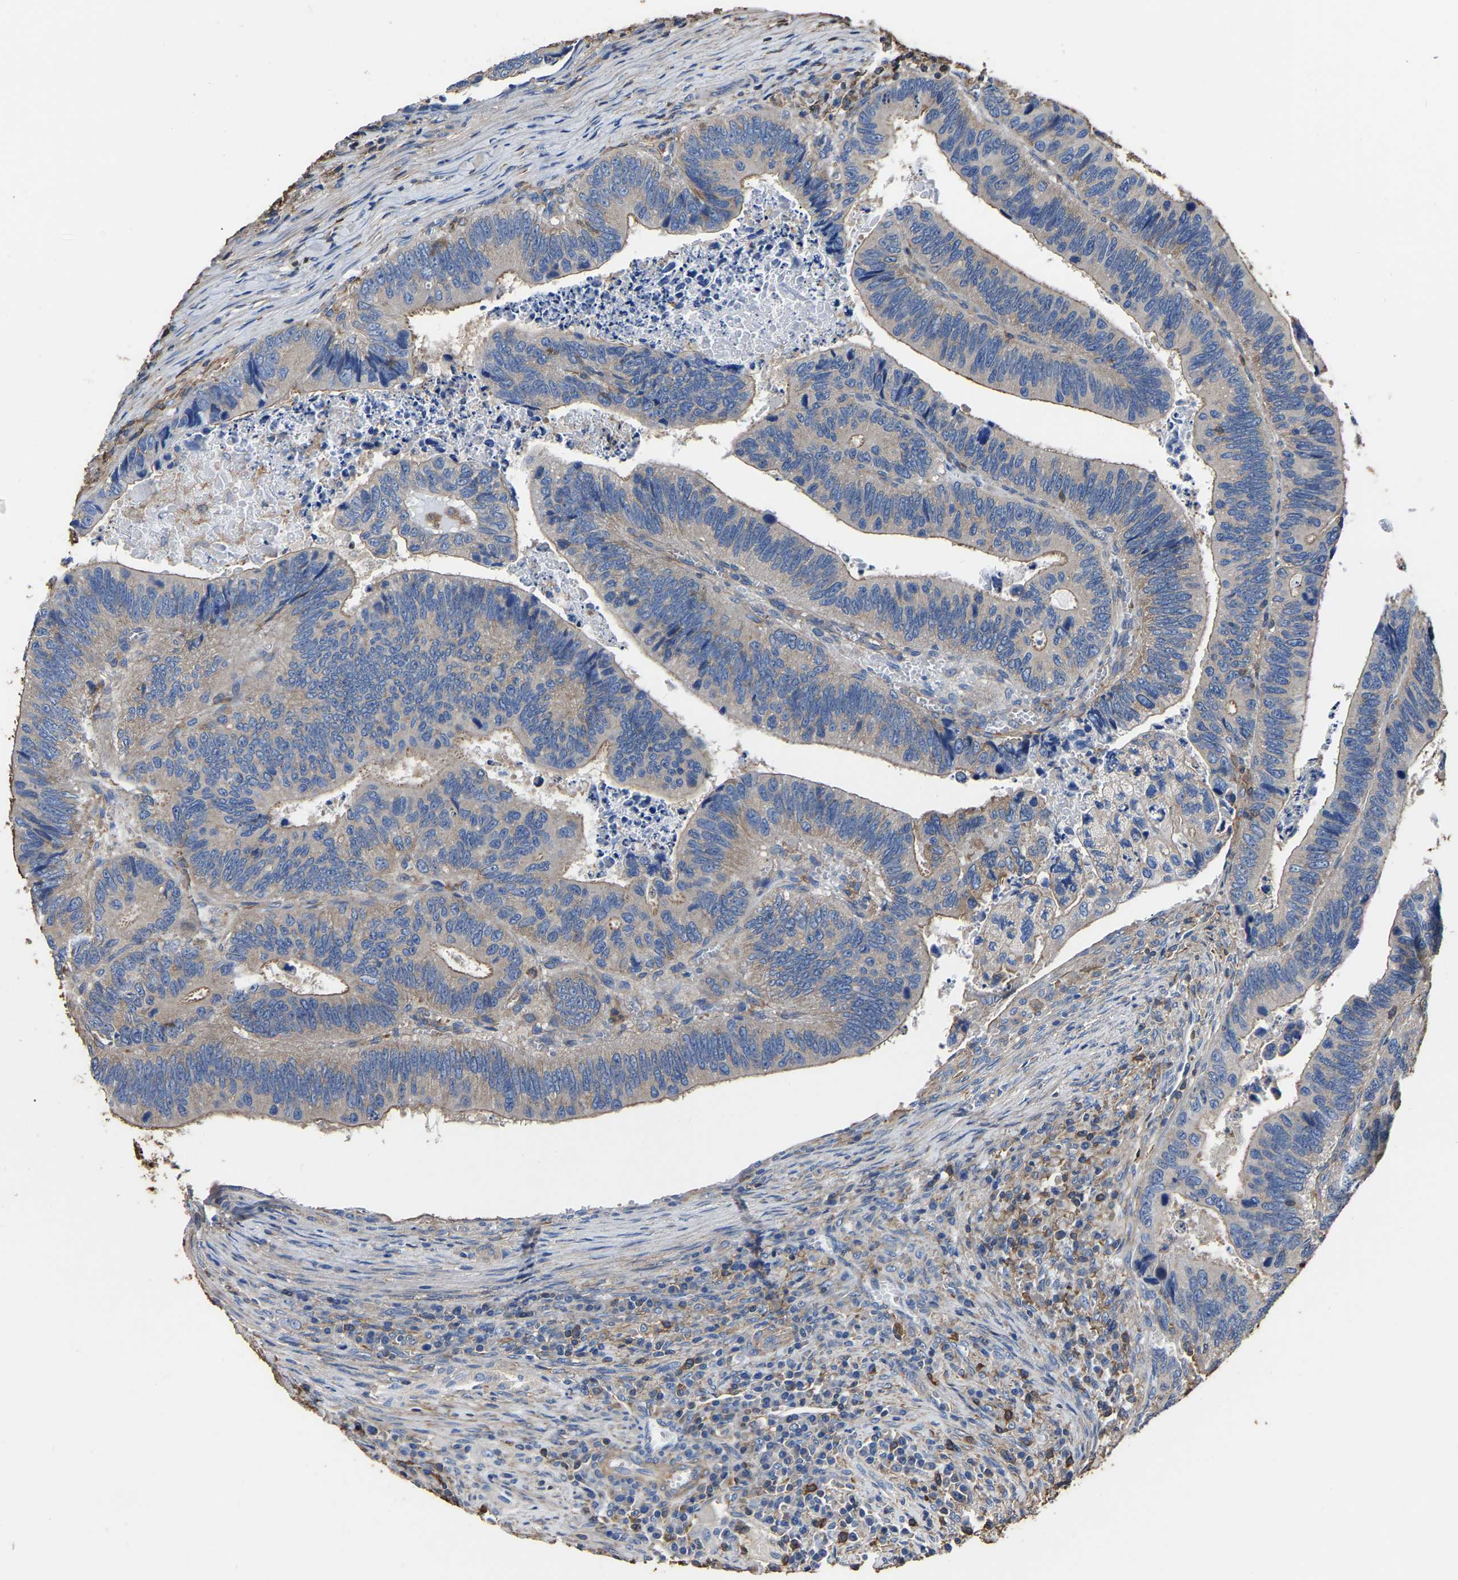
{"staining": {"intensity": "weak", "quantity": "25%-75%", "location": "cytoplasmic/membranous"}, "tissue": "colorectal cancer", "cell_type": "Tumor cells", "image_type": "cancer", "snomed": [{"axis": "morphology", "description": "Inflammation, NOS"}, {"axis": "morphology", "description": "Adenocarcinoma, NOS"}, {"axis": "topography", "description": "Colon"}], "caption": "A low amount of weak cytoplasmic/membranous staining is present in about 25%-75% of tumor cells in colorectal cancer (adenocarcinoma) tissue.", "gene": "ARMT1", "patient": {"sex": "male", "age": 72}}